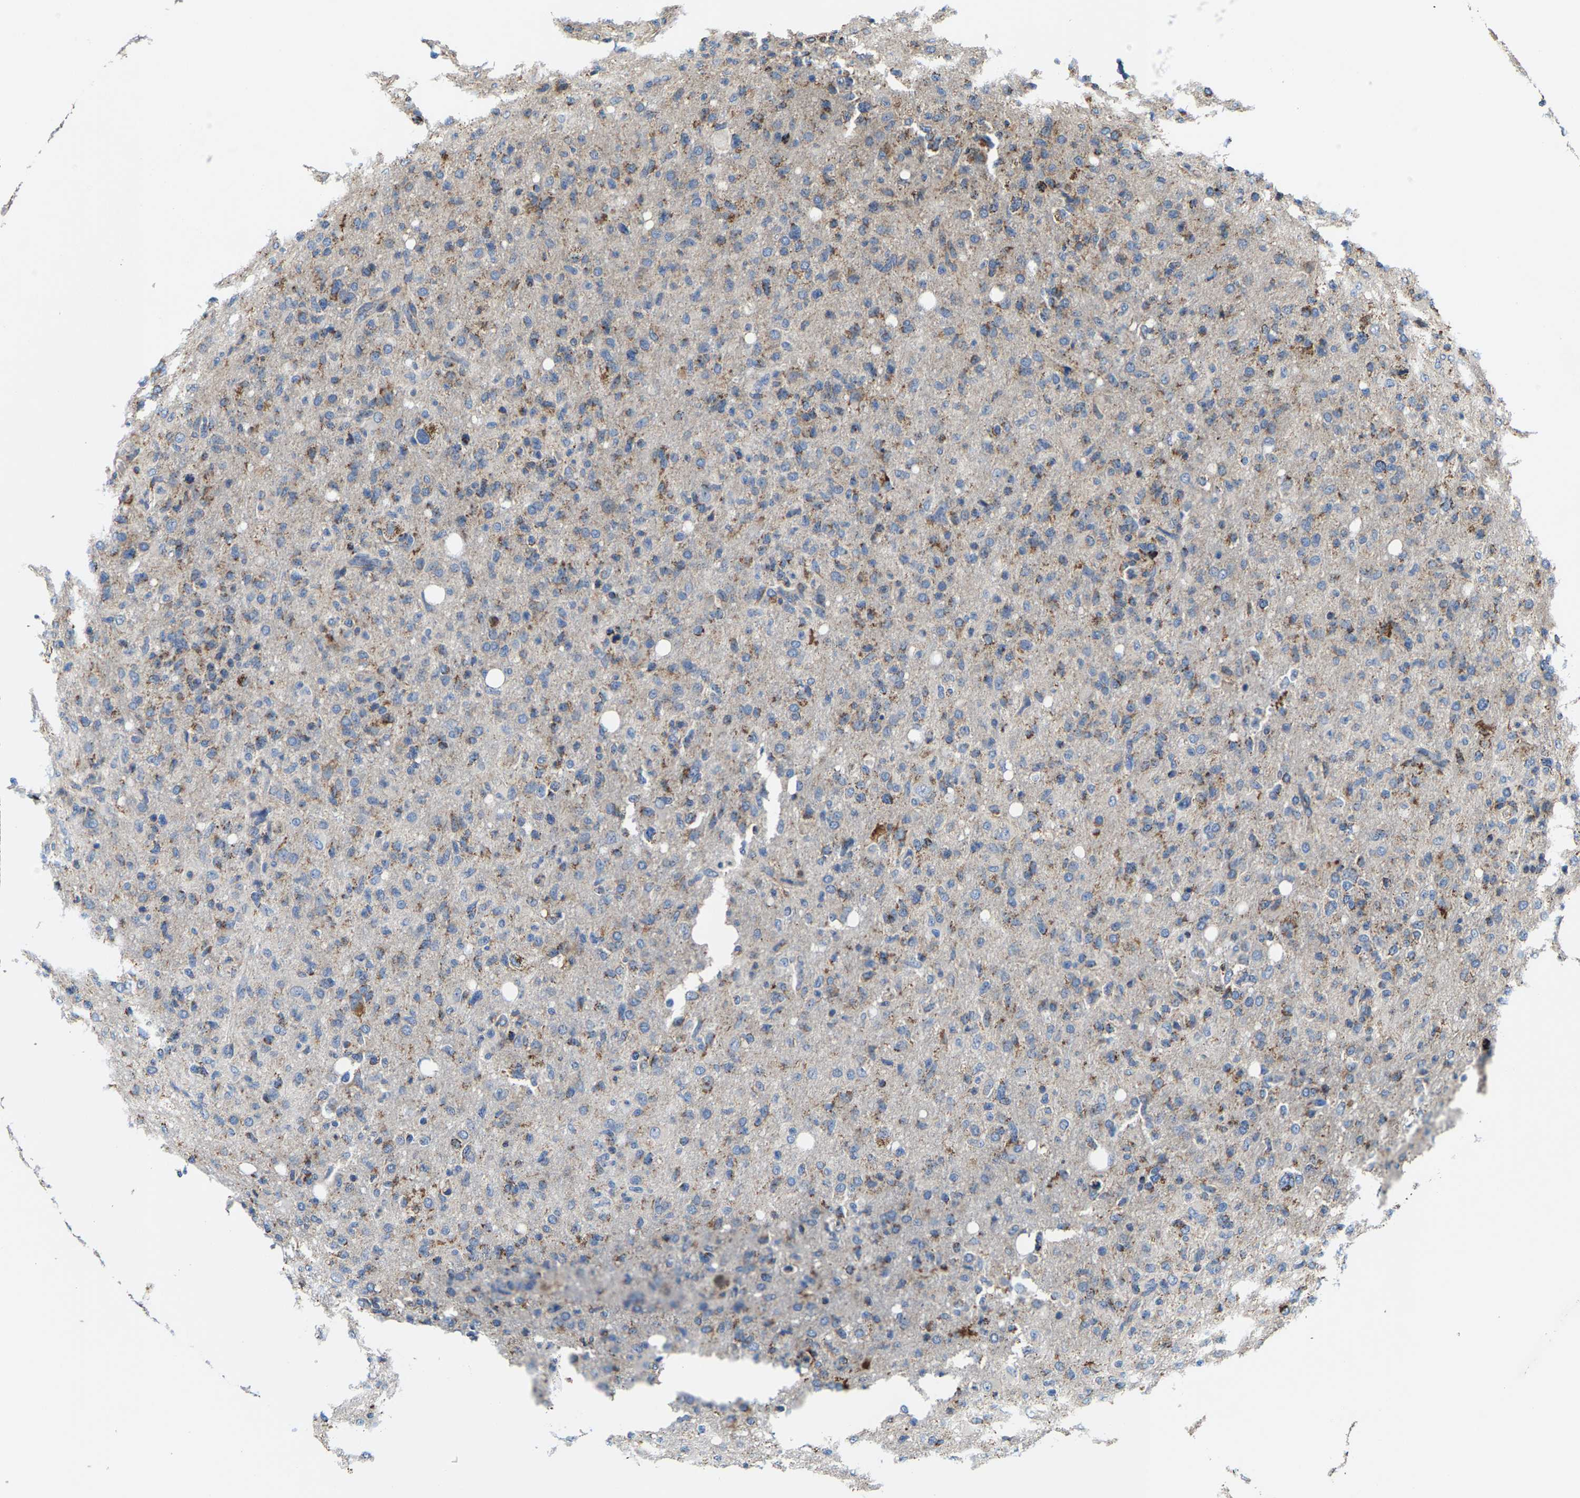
{"staining": {"intensity": "moderate", "quantity": "25%-75%", "location": "cytoplasmic/membranous"}, "tissue": "glioma", "cell_type": "Tumor cells", "image_type": "cancer", "snomed": [{"axis": "morphology", "description": "Glioma, malignant, High grade"}, {"axis": "topography", "description": "Brain"}], "caption": "An immunohistochemistry photomicrograph of neoplastic tissue is shown. Protein staining in brown shows moderate cytoplasmic/membranous positivity in malignant glioma (high-grade) within tumor cells.", "gene": "SHMT2", "patient": {"sex": "female", "age": 57}}